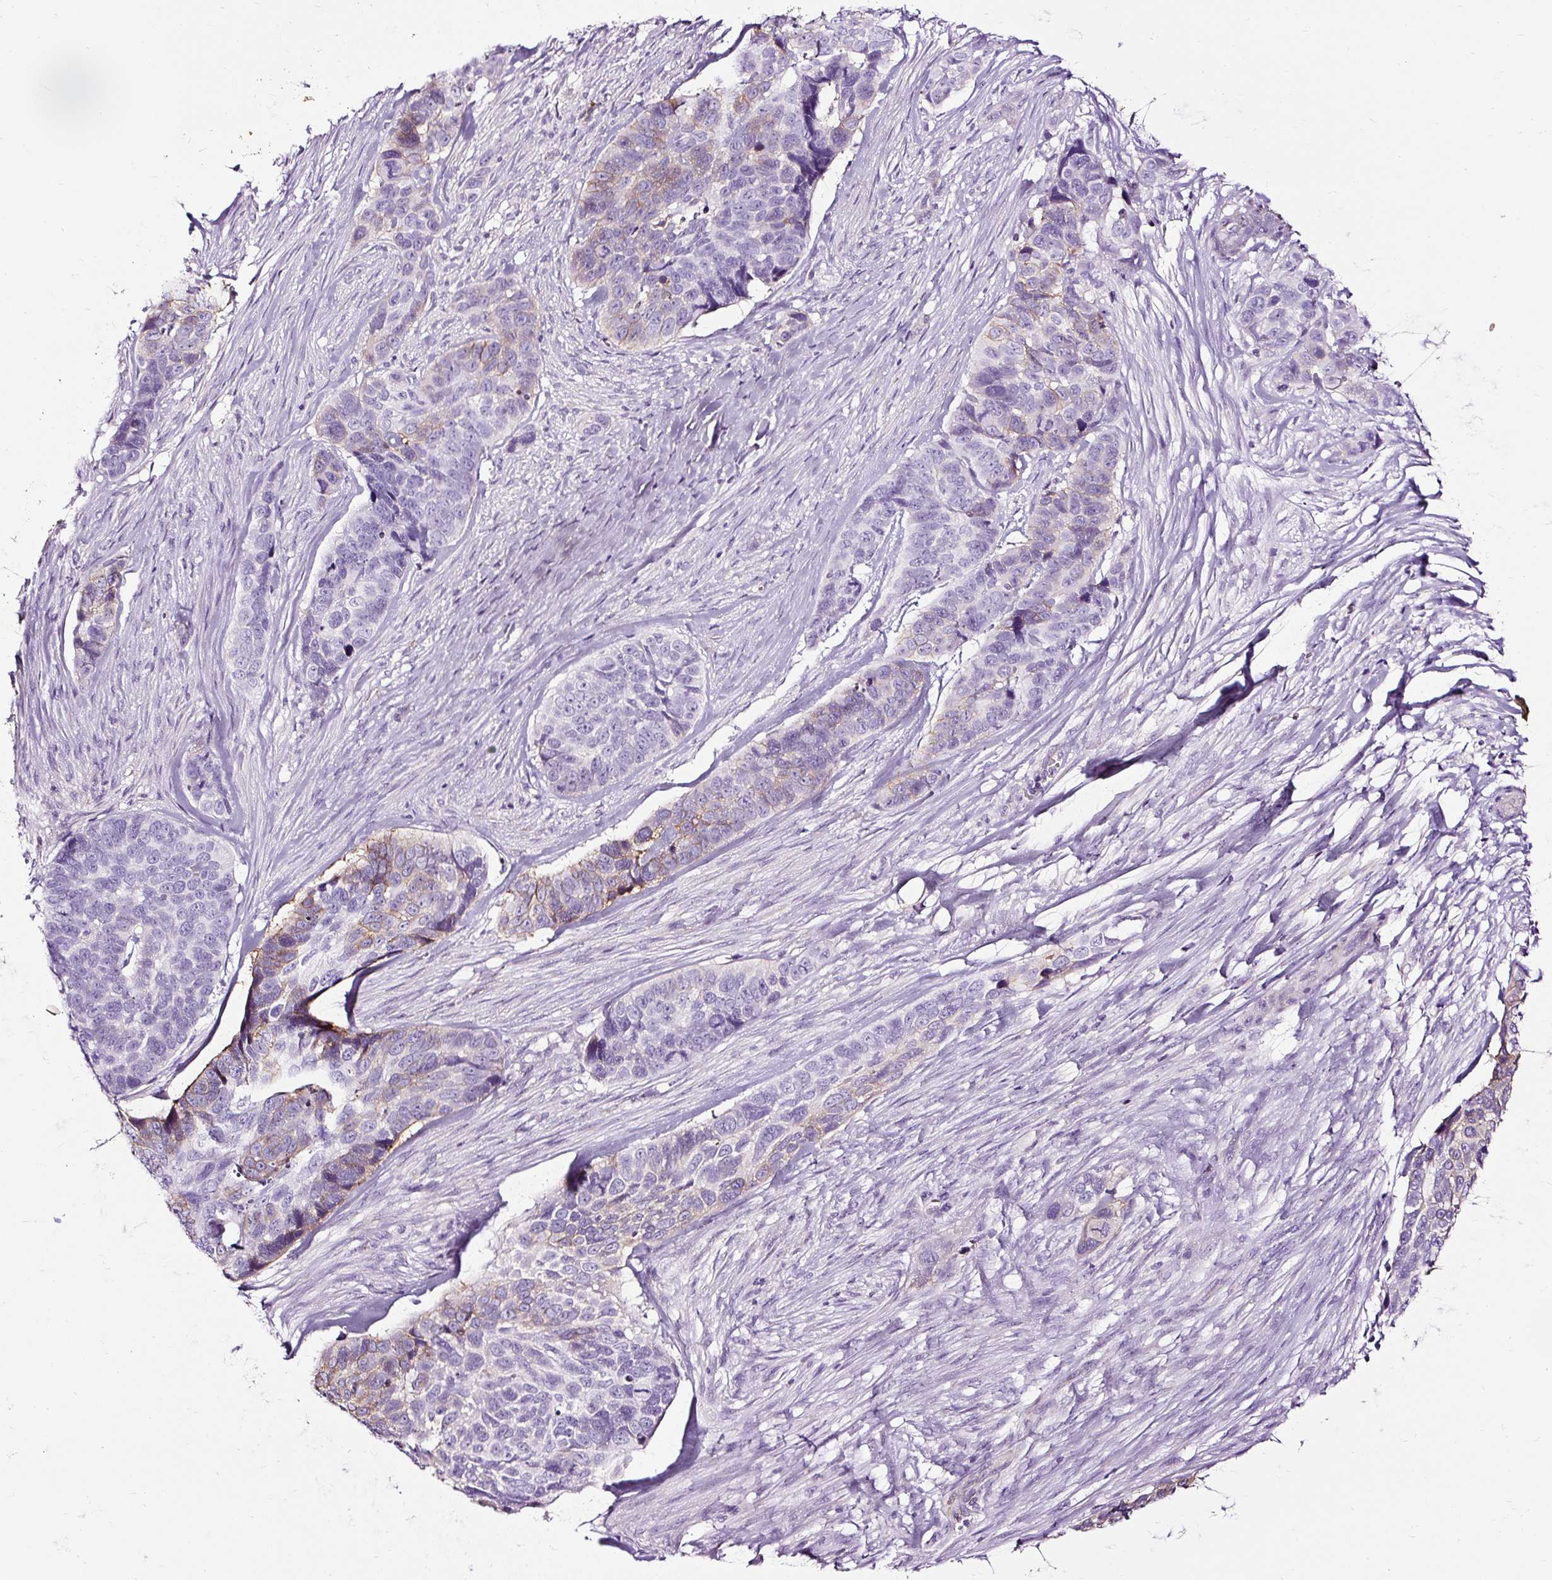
{"staining": {"intensity": "moderate", "quantity": "<25%", "location": "cytoplasmic/membranous"}, "tissue": "skin cancer", "cell_type": "Tumor cells", "image_type": "cancer", "snomed": [{"axis": "morphology", "description": "Basal cell carcinoma"}, {"axis": "topography", "description": "Skin"}], "caption": "DAB (3,3'-diaminobenzidine) immunohistochemical staining of skin cancer reveals moderate cytoplasmic/membranous protein positivity in approximately <25% of tumor cells.", "gene": "SLC7A8", "patient": {"sex": "female", "age": 82}}